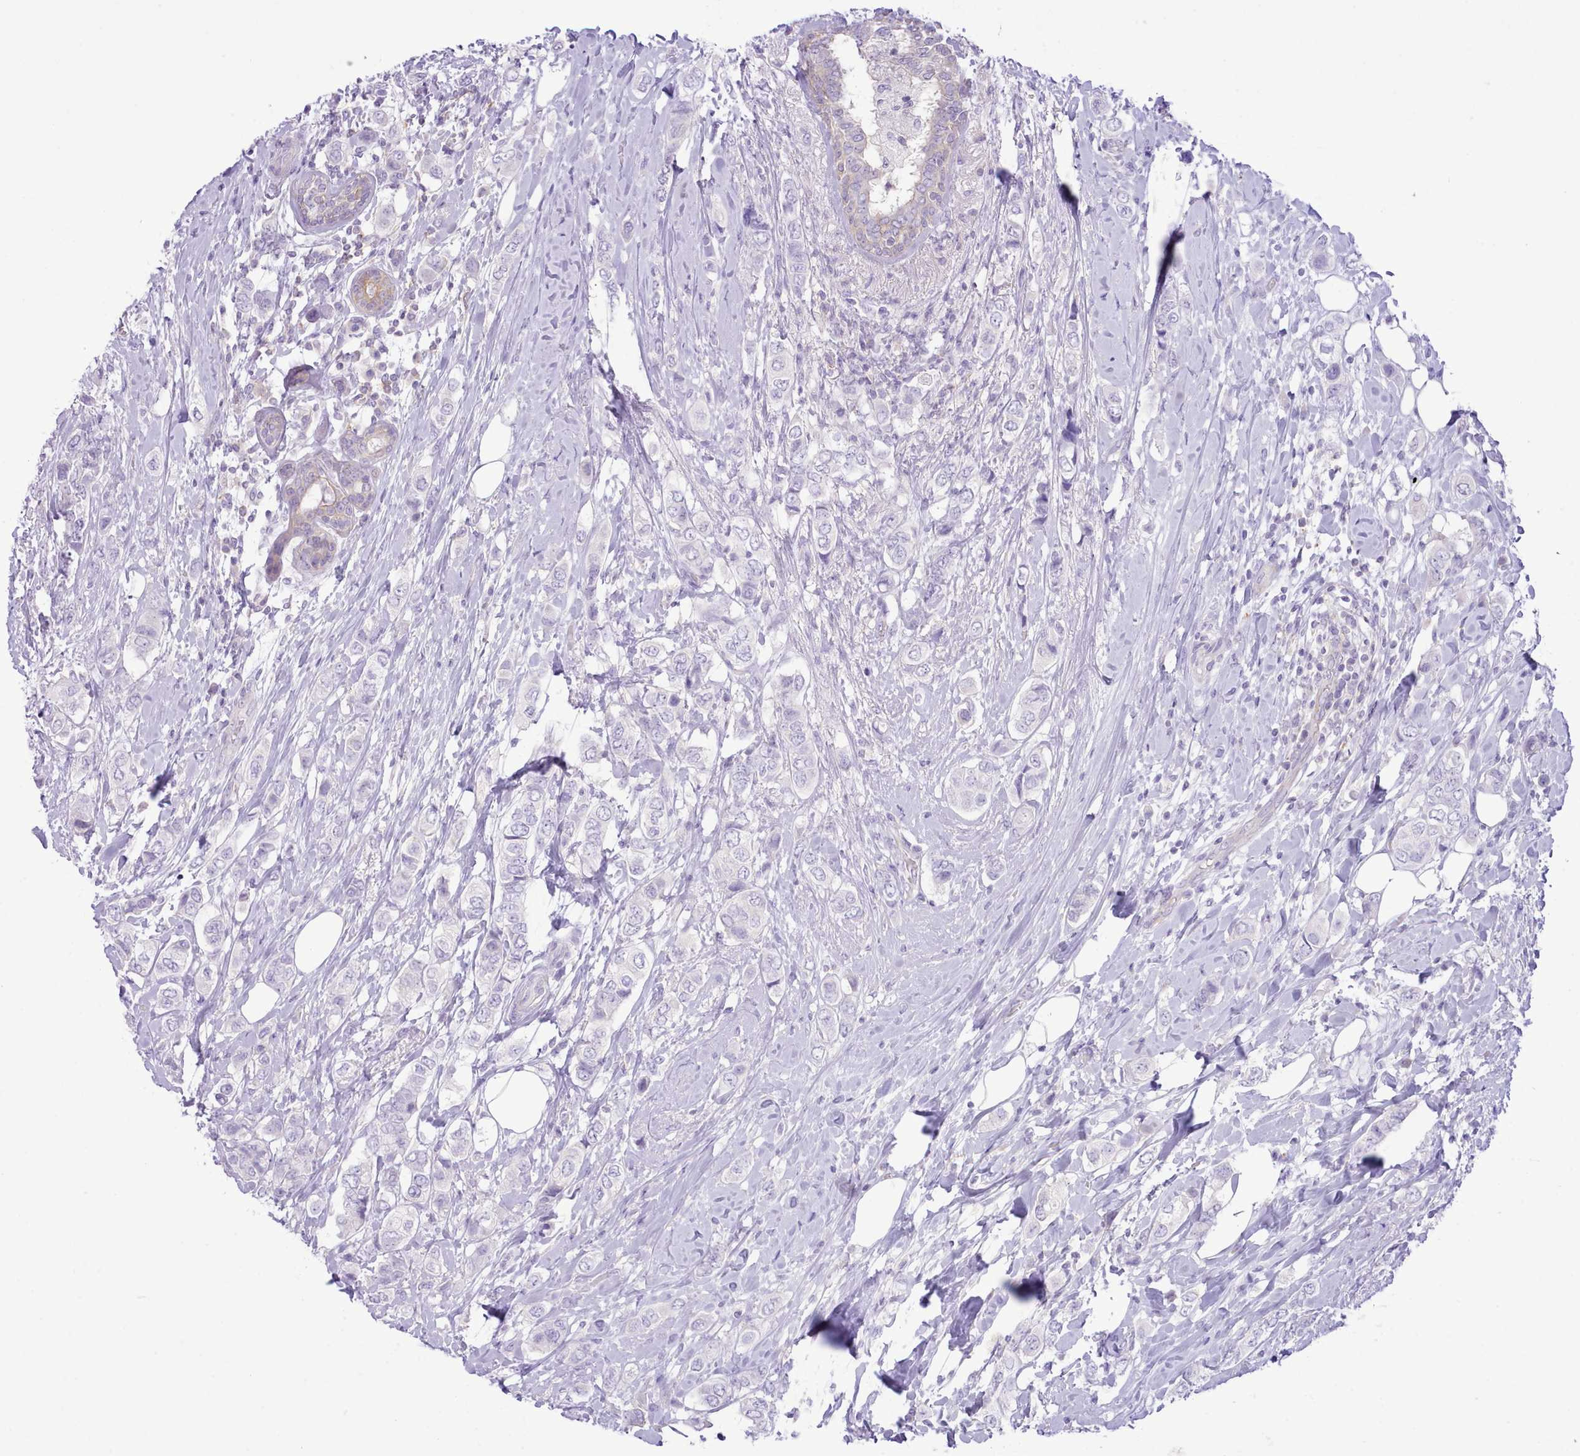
{"staining": {"intensity": "negative", "quantity": "none", "location": "none"}, "tissue": "breast cancer", "cell_type": "Tumor cells", "image_type": "cancer", "snomed": [{"axis": "morphology", "description": "Lobular carcinoma"}, {"axis": "topography", "description": "Breast"}], "caption": "Tumor cells are negative for brown protein staining in lobular carcinoma (breast).", "gene": "MDFI", "patient": {"sex": "female", "age": 51}}